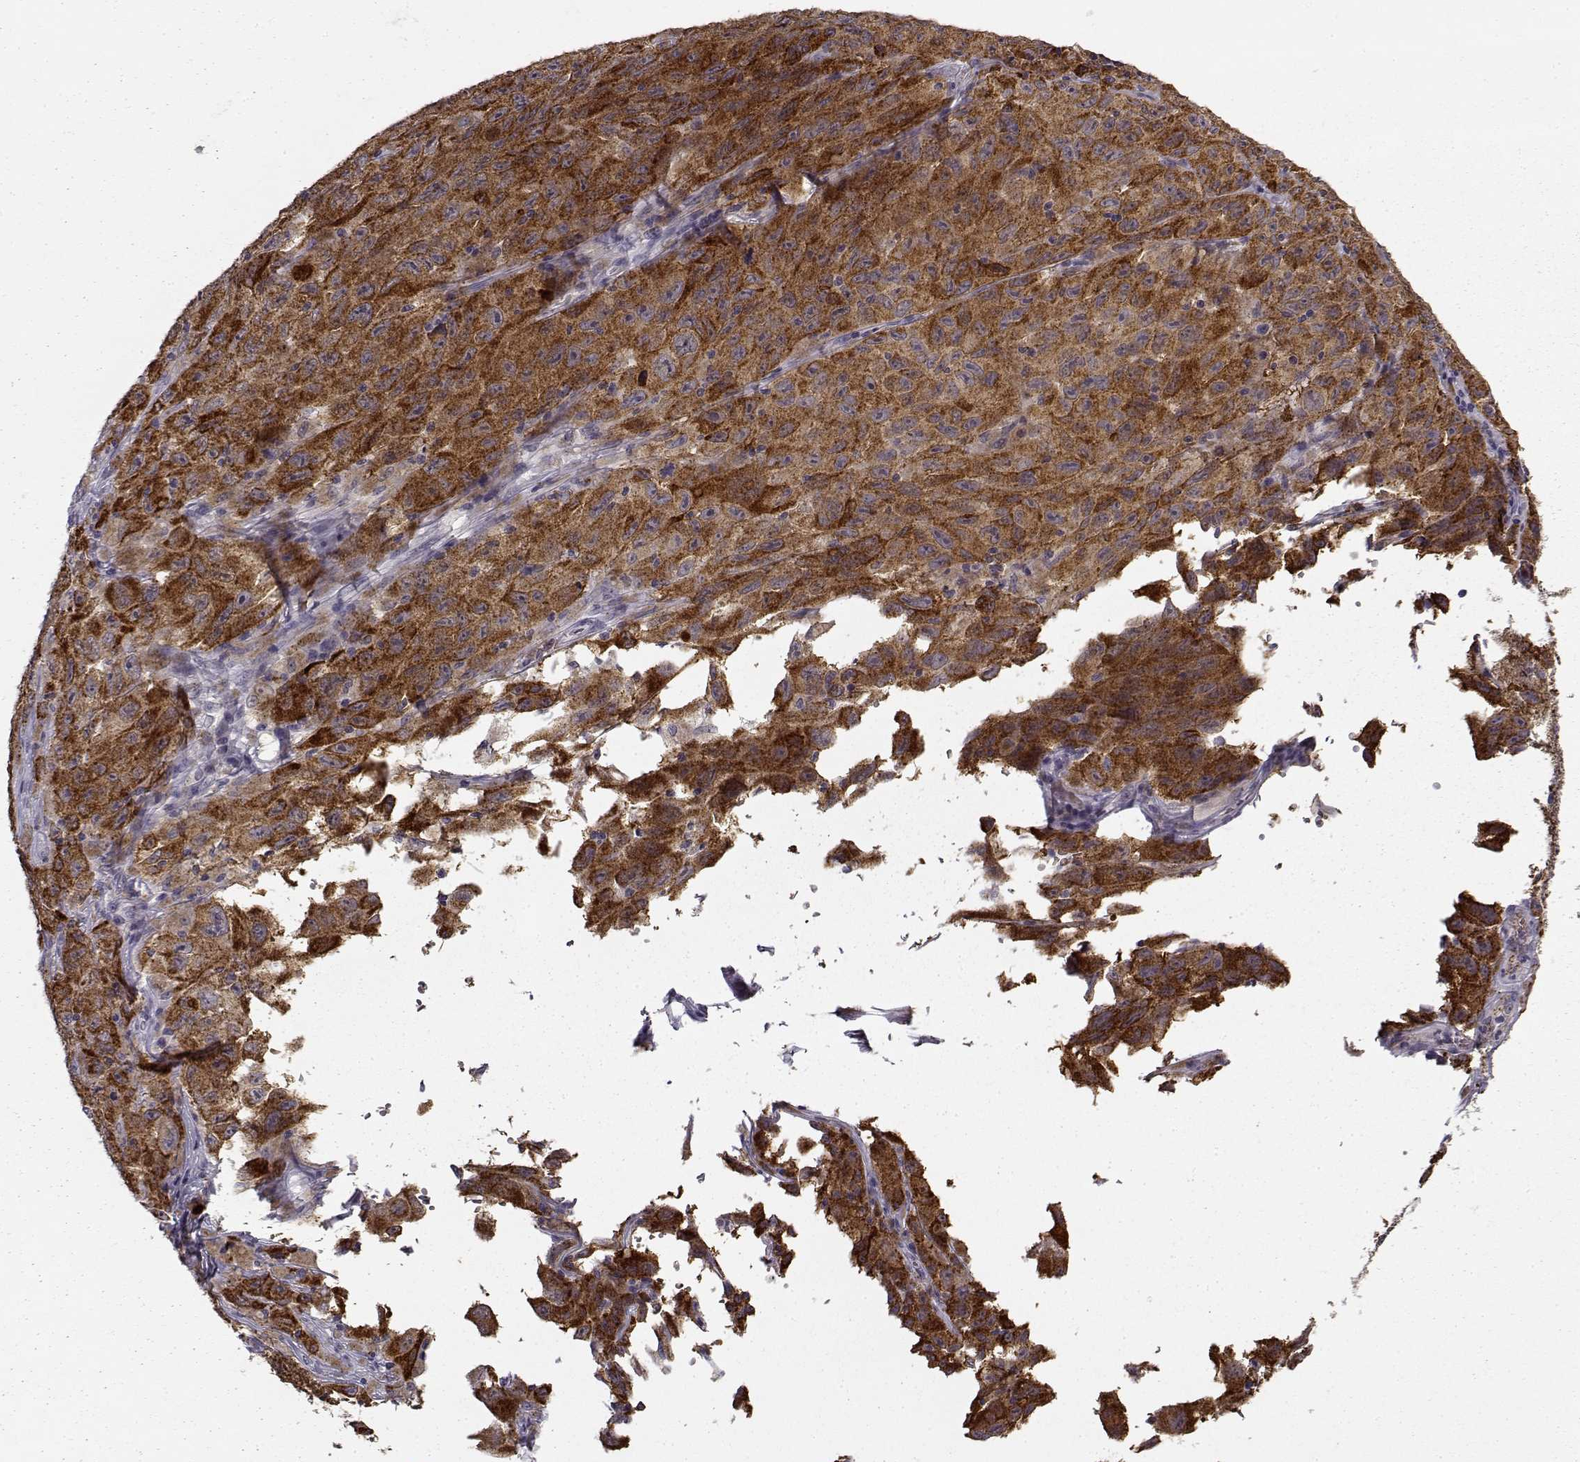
{"staining": {"intensity": "strong", "quantity": ">75%", "location": "cytoplasmic/membranous"}, "tissue": "melanoma", "cell_type": "Tumor cells", "image_type": "cancer", "snomed": [{"axis": "morphology", "description": "Malignant melanoma, NOS"}, {"axis": "topography", "description": "Vulva, labia, clitoris and Bartholin´s gland, NO"}], "caption": "Immunohistochemical staining of human malignant melanoma demonstrates high levels of strong cytoplasmic/membranous staining in about >75% of tumor cells. The staining is performed using DAB brown chromogen to label protein expression. The nuclei are counter-stained blue using hematoxylin.", "gene": "SNCA", "patient": {"sex": "female", "age": 75}}